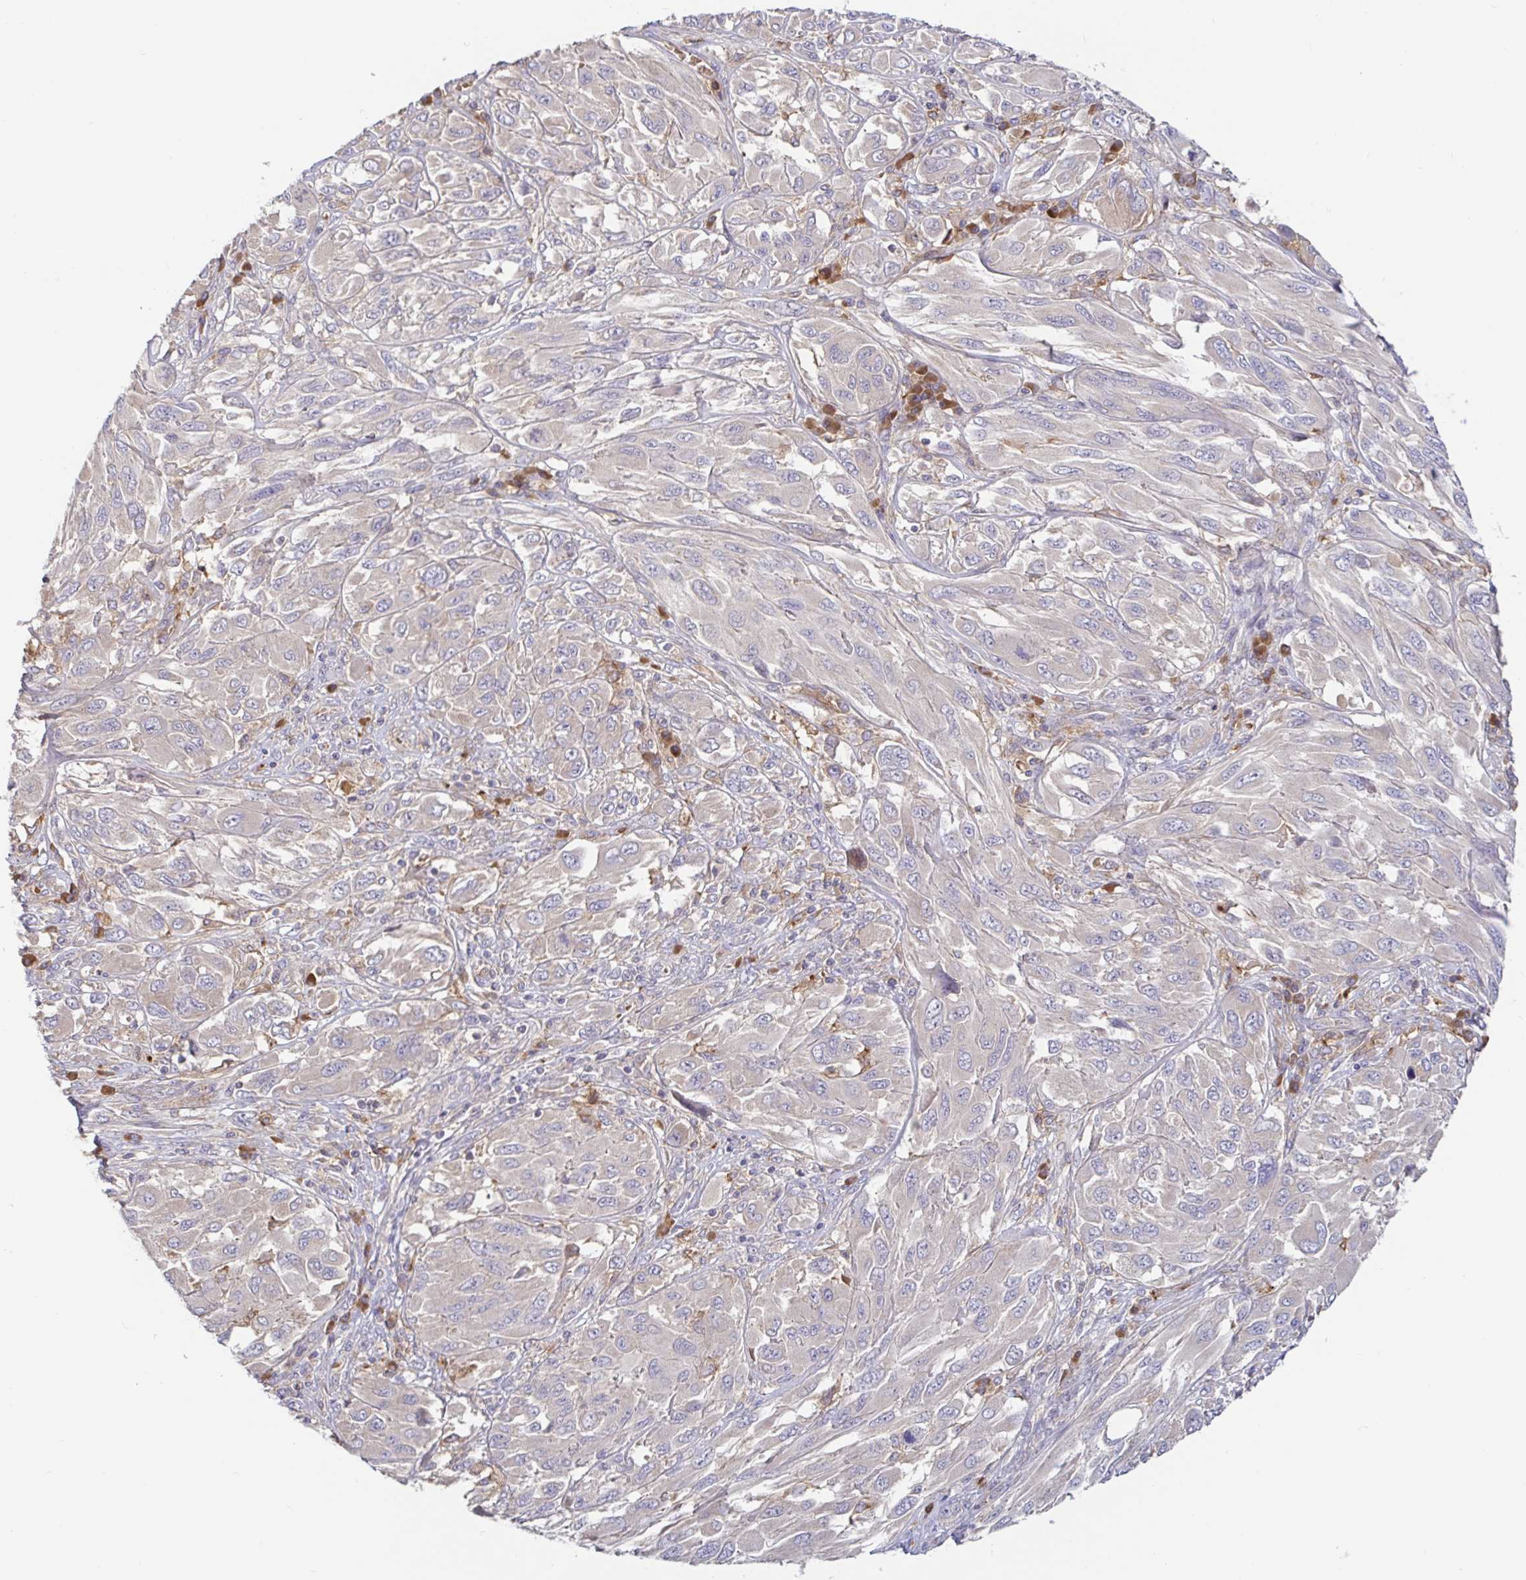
{"staining": {"intensity": "negative", "quantity": "none", "location": "none"}, "tissue": "melanoma", "cell_type": "Tumor cells", "image_type": "cancer", "snomed": [{"axis": "morphology", "description": "Malignant melanoma, NOS"}, {"axis": "topography", "description": "Skin"}], "caption": "Tumor cells show no significant protein positivity in melanoma.", "gene": "LARP1", "patient": {"sex": "female", "age": 91}}